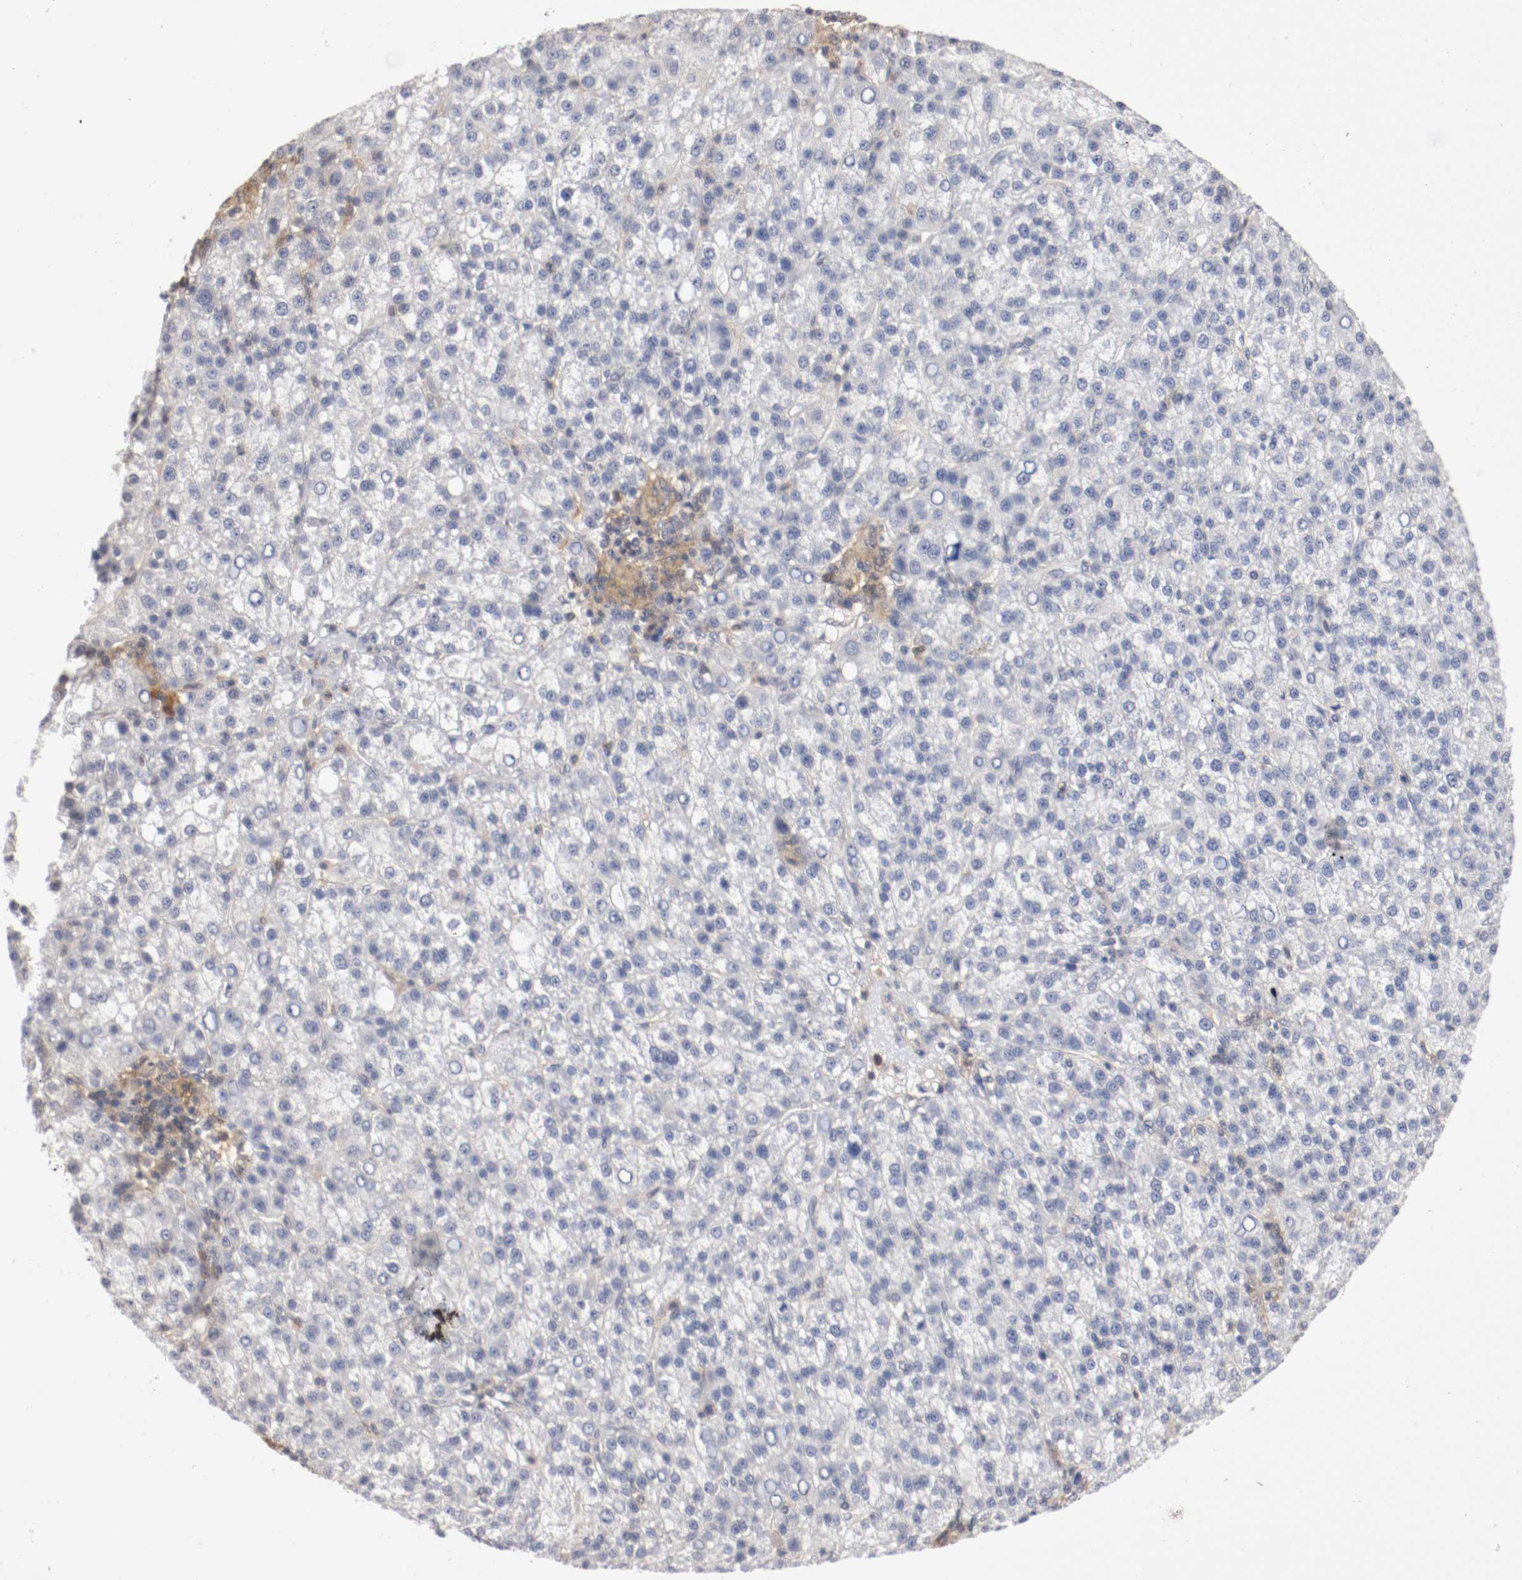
{"staining": {"intensity": "weak", "quantity": "<25%", "location": "cytoplasmic/membranous"}, "tissue": "liver cancer", "cell_type": "Tumor cells", "image_type": "cancer", "snomed": [{"axis": "morphology", "description": "Carcinoma, Hepatocellular, NOS"}, {"axis": "topography", "description": "Liver"}], "caption": "Immunohistochemistry (IHC) histopathology image of human hepatocellular carcinoma (liver) stained for a protein (brown), which shows no expression in tumor cells.", "gene": "RBM23", "patient": {"sex": "female", "age": 58}}